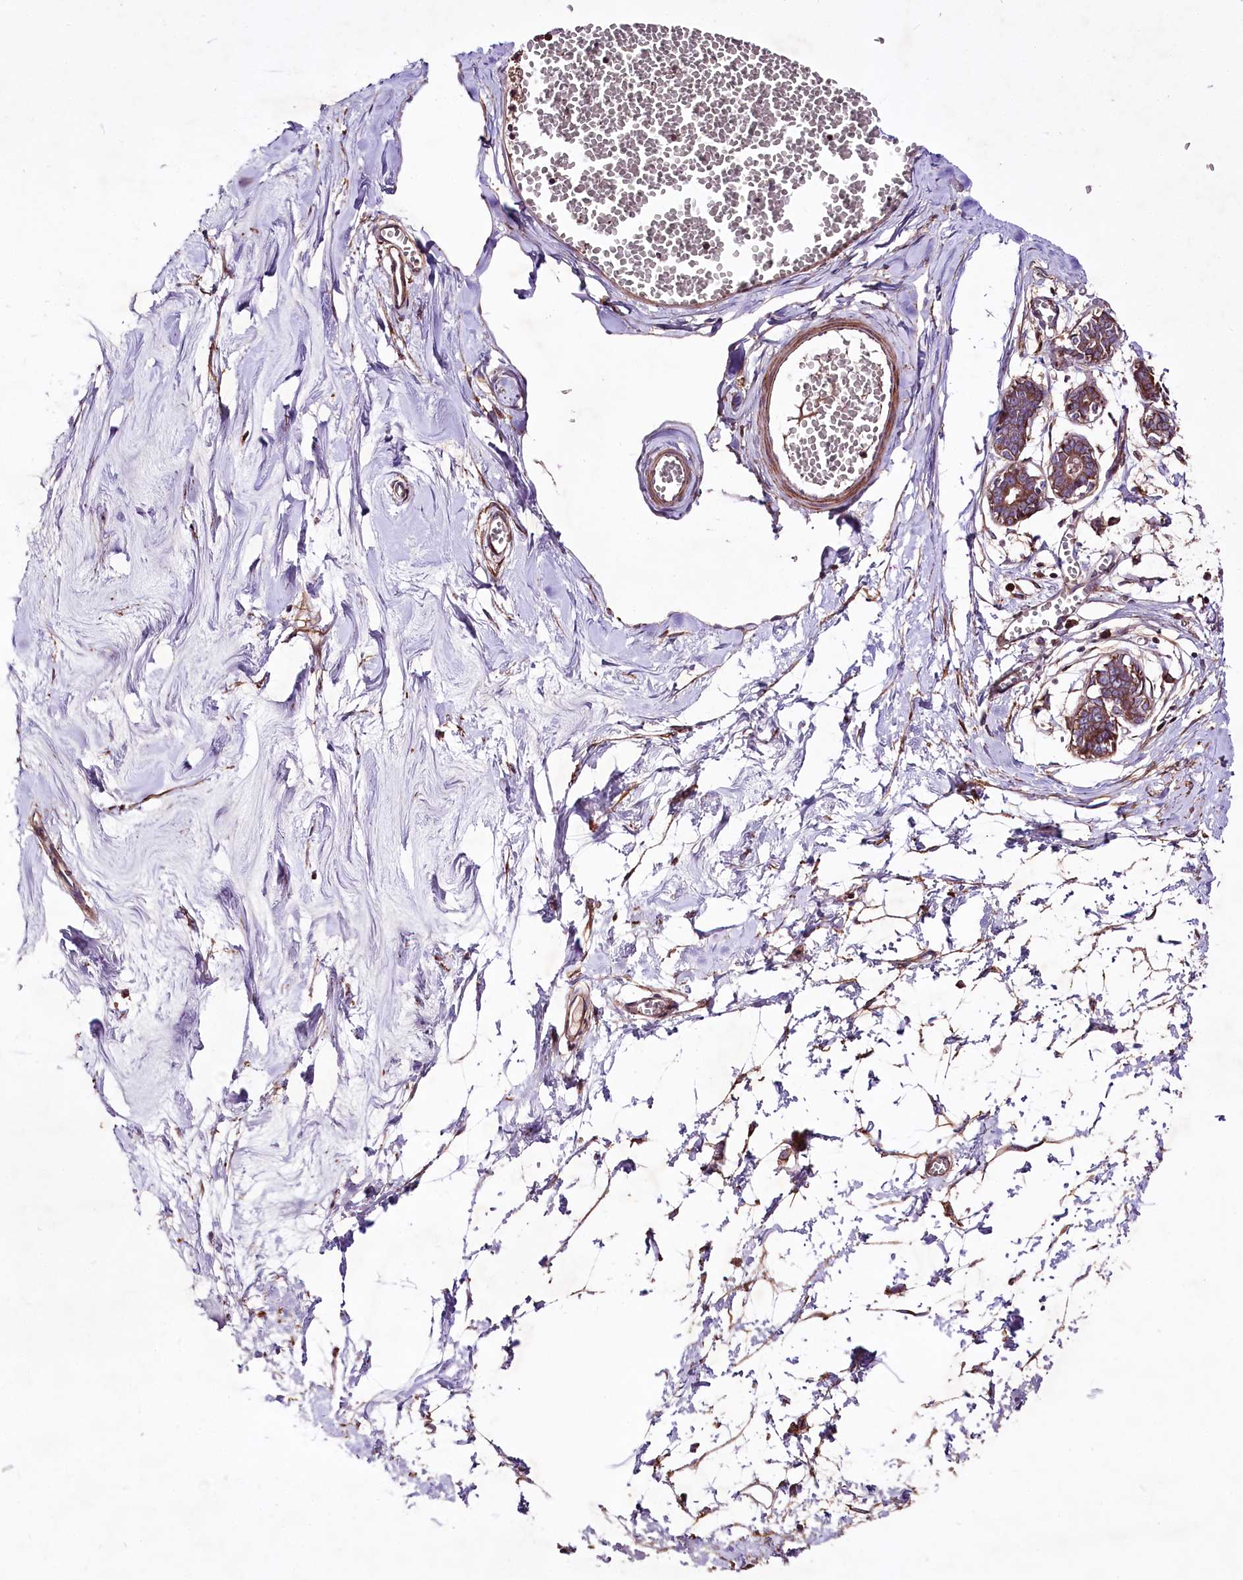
{"staining": {"intensity": "moderate", "quantity": ">75%", "location": "cytoplasmic/membranous"}, "tissue": "breast", "cell_type": "Adipocytes", "image_type": "normal", "snomed": [{"axis": "morphology", "description": "Normal tissue, NOS"}, {"axis": "topography", "description": "Breast"}], "caption": "This photomicrograph displays immunohistochemistry (IHC) staining of normal human breast, with medium moderate cytoplasmic/membranous staining in approximately >75% of adipocytes.", "gene": "WWC1", "patient": {"sex": "female", "age": 27}}